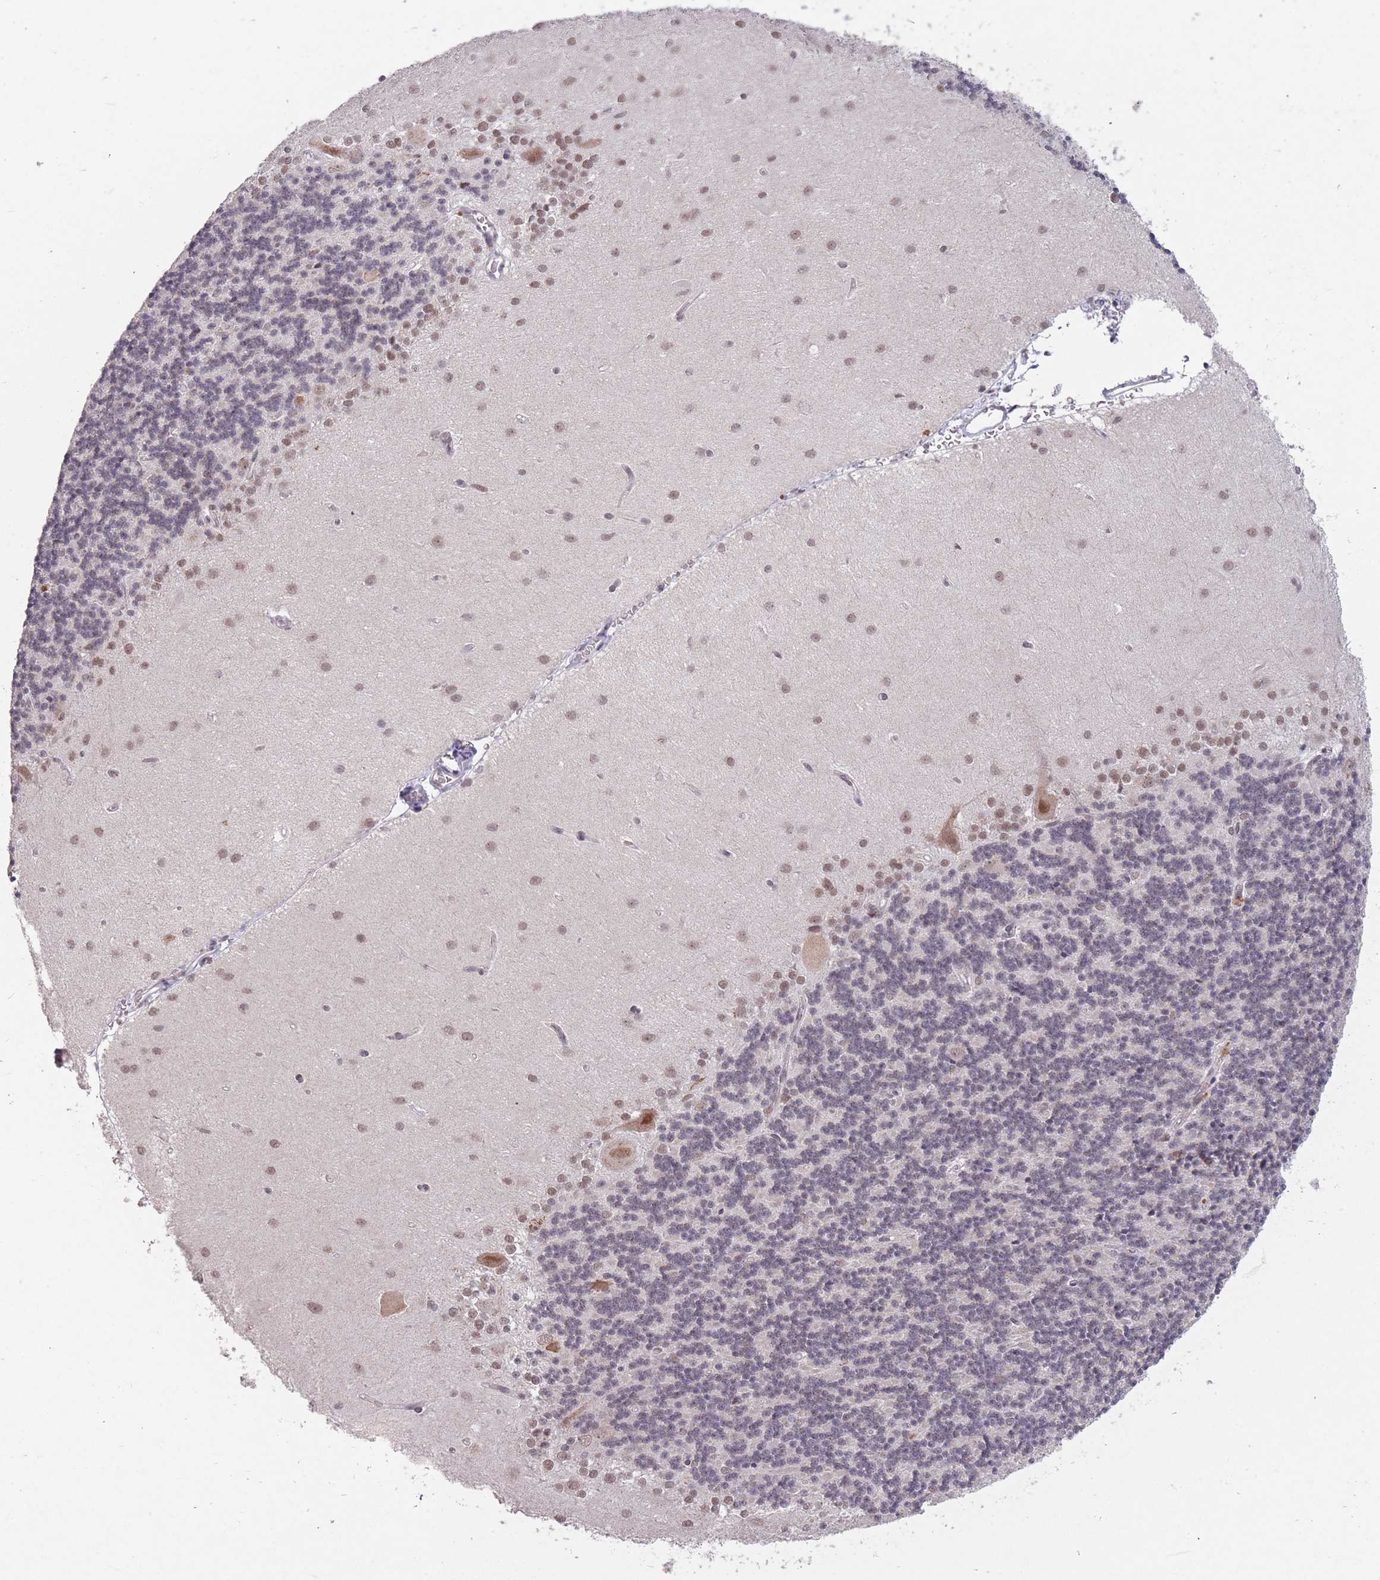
{"staining": {"intensity": "moderate", "quantity": "25%-75%", "location": "nuclear"}, "tissue": "cerebellum", "cell_type": "Cells in granular layer", "image_type": "normal", "snomed": [{"axis": "morphology", "description": "Normal tissue, NOS"}, {"axis": "topography", "description": "Cerebellum"}], "caption": "Immunohistochemical staining of unremarkable cerebellum reveals 25%-75% levels of moderate nuclear protein positivity in about 25%-75% of cells in granular layer. Using DAB (brown) and hematoxylin (blue) stains, captured at high magnification using brightfield microscopy.", "gene": "HNRNPUL1", "patient": {"sex": "female", "age": 29}}